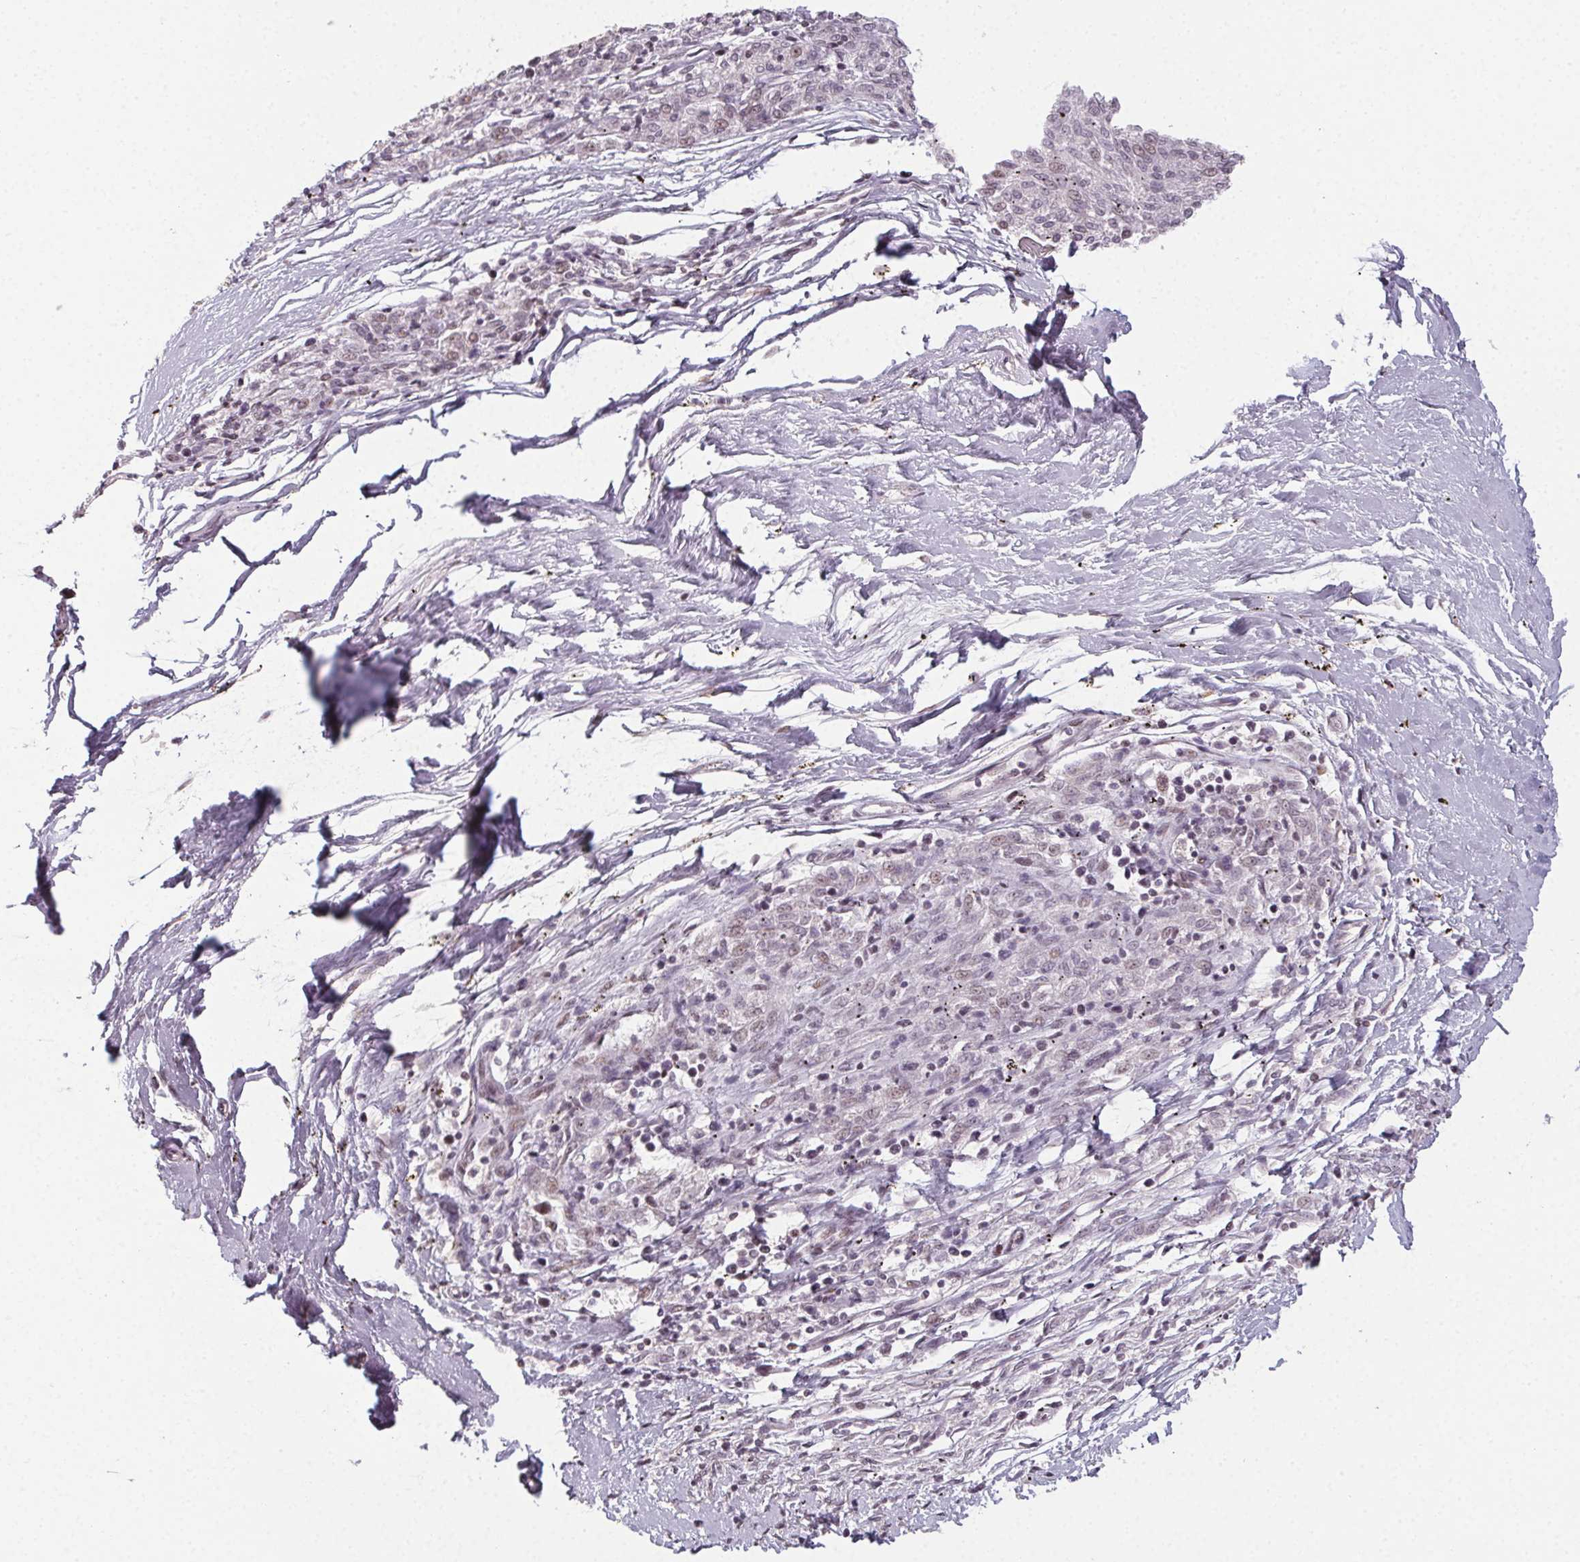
{"staining": {"intensity": "negative", "quantity": "none", "location": "none"}, "tissue": "melanoma", "cell_type": "Tumor cells", "image_type": "cancer", "snomed": [{"axis": "morphology", "description": "Malignant melanoma, NOS"}, {"axis": "topography", "description": "Skin"}], "caption": "Malignant melanoma was stained to show a protein in brown. There is no significant staining in tumor cells.", "gene": "KMT2A", "patient": {"sex": "female", "age": 72}}